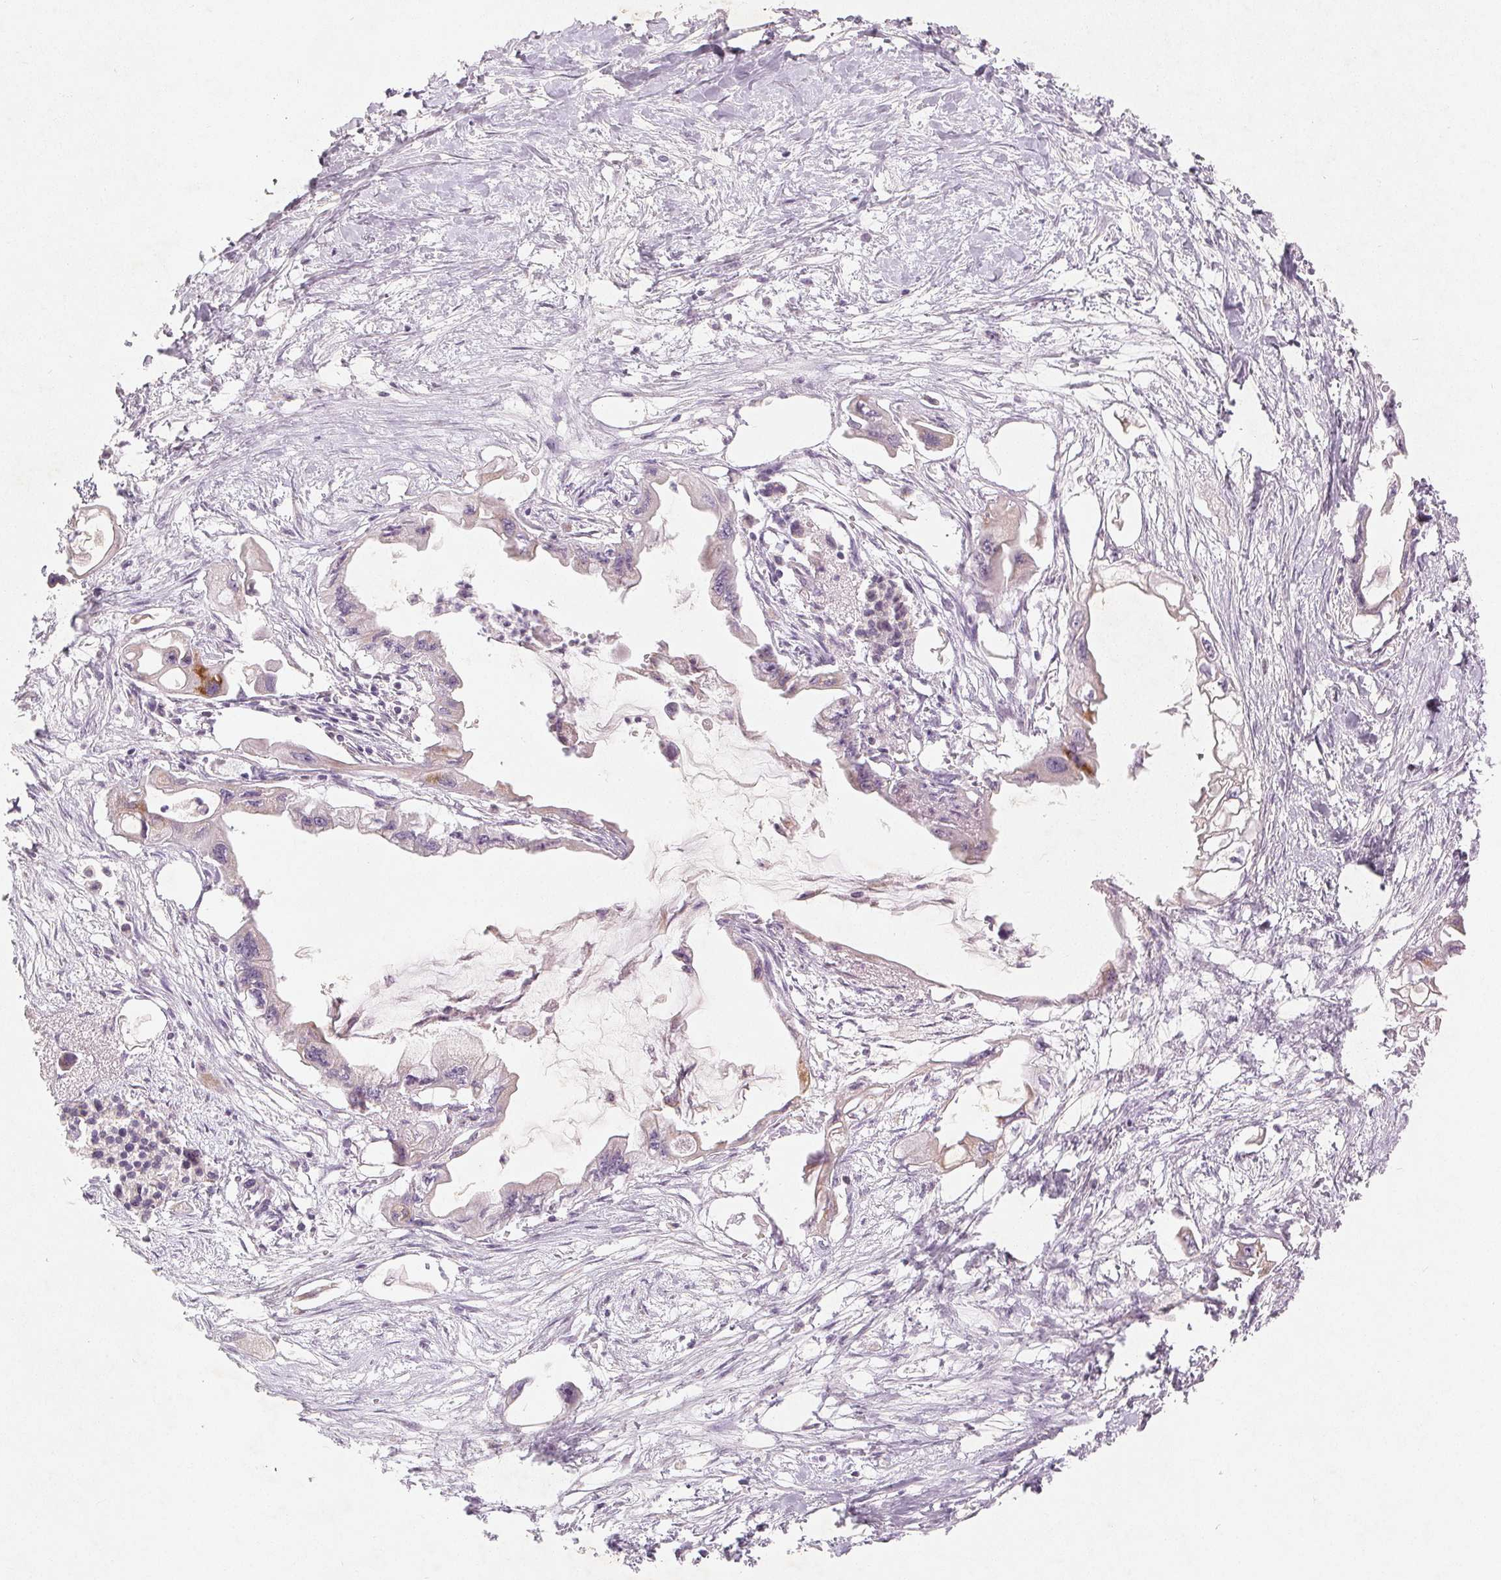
{"staining": {"intensity": "negative", "quantity": "none", "location": "none"}, "tissue": "pancreatic cancer", "cell_type": "Tumor cells", "image_type": "cancer", "snomed": [{"axis": "morphology", "description": "Adenocarcinoma, NOS"}, {"axis": "topography", "description": "Pancreas"}], "caption": "A histopathology image of human adenocarcinoma (pancreatic) is negative for staining in tumor cells. (DAB immunohistochemistry visualized using brightfield microscopy, high magnification).", "gene": "GHITM", "patient": {"sex": "male", "age": 61}}